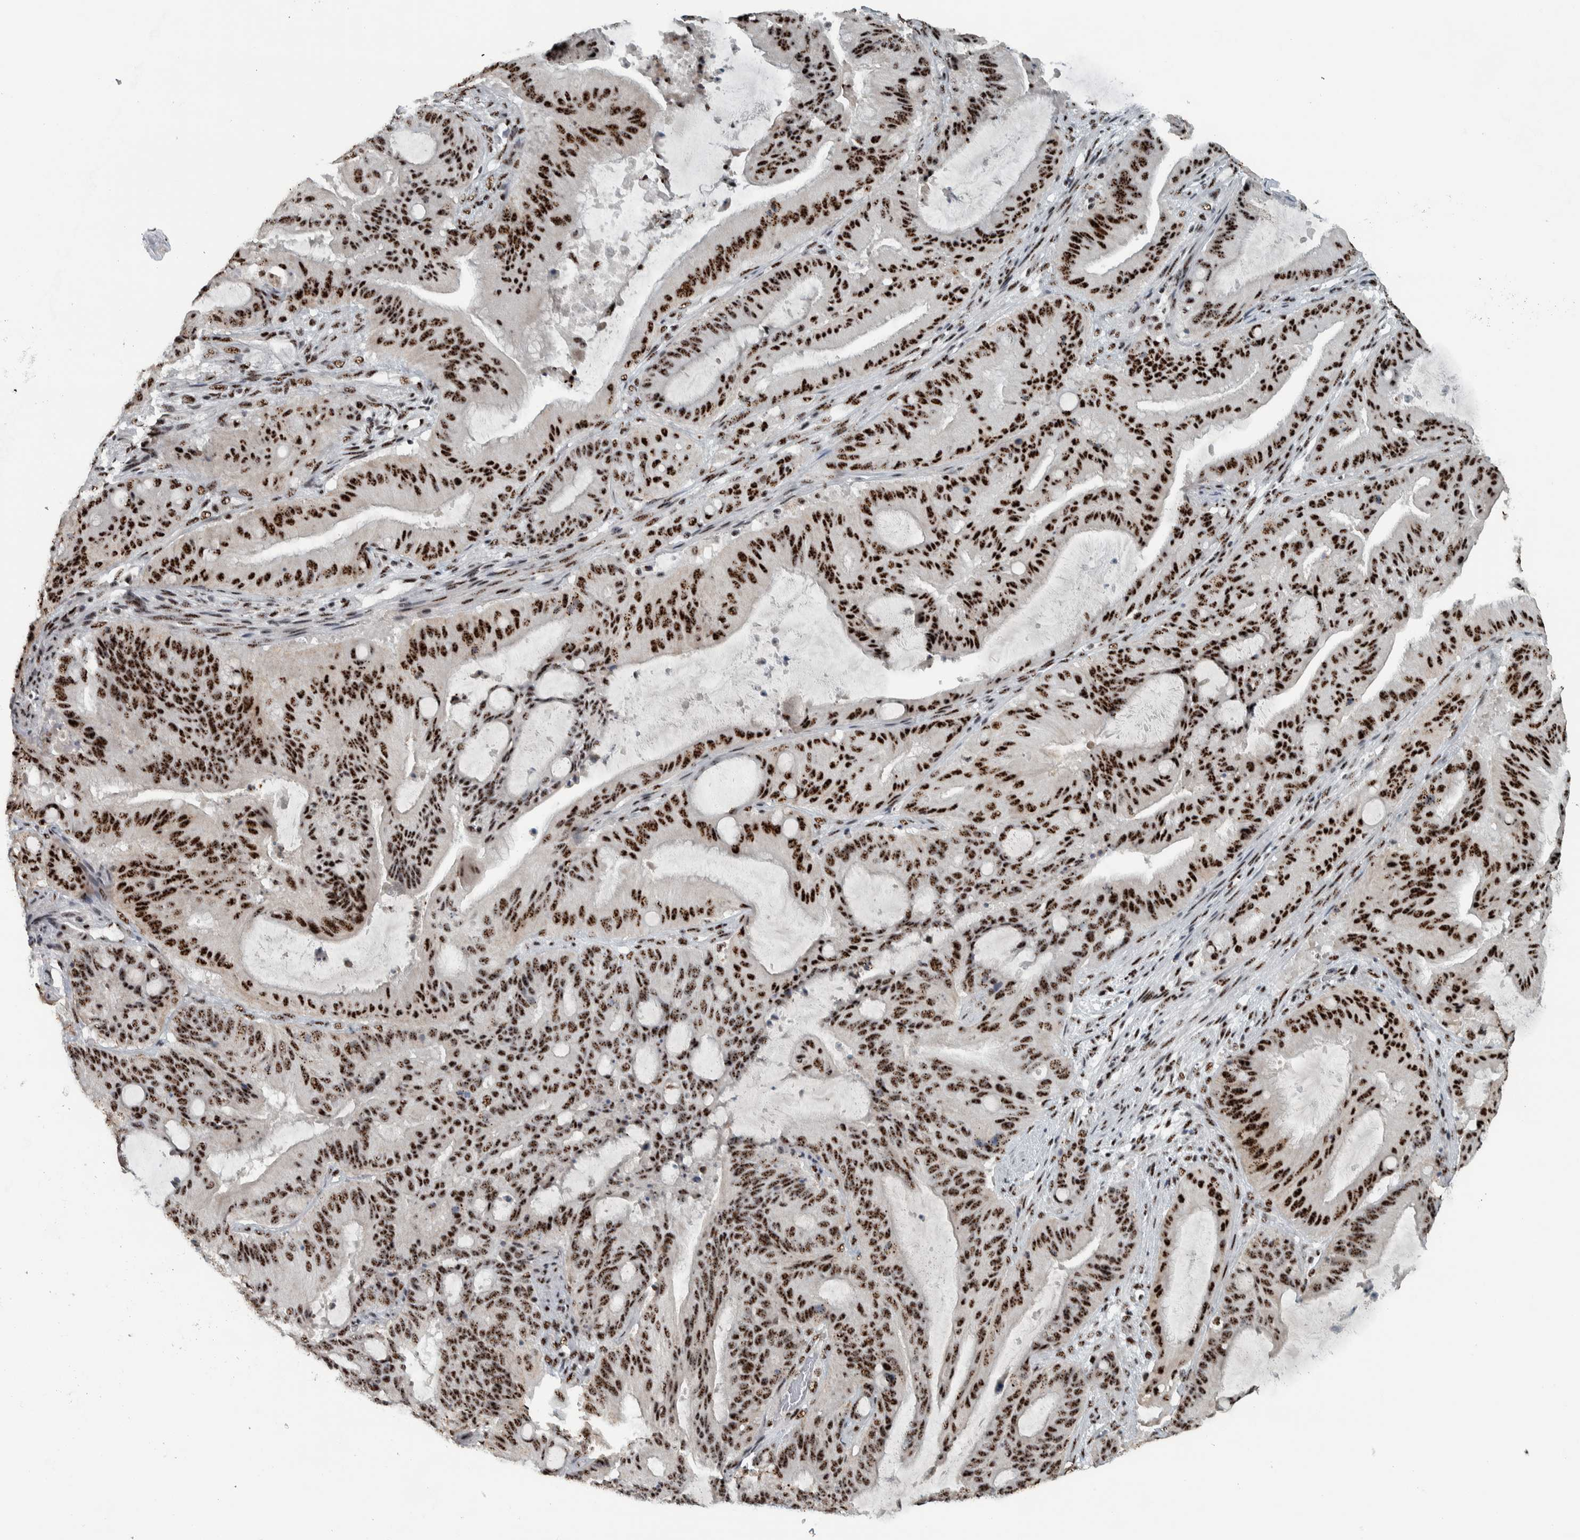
{"staining": {"intensity": "strong", "quantity": ">75%", "location": "nuclear"}, "tissue": "liver cancer", "cell_type": "Tumor cells", "image_type": "cancer", "snomed": [{"axis": "morphology", "description": "Normal tissue, NOS"}, {"axis": "morphology", "description": "Cholangiocarcinoma"}, {"axis": "topography", "description": "Liver"}, {"axis": "topography", "description": "Peripheral nerve tissue"}], "caption": "A brown stain highlights strong nuclear positivity of a protein in human liver cancer tumor cells.", "gene": "SON", "patient": {"sex": "female", "age": 73}}